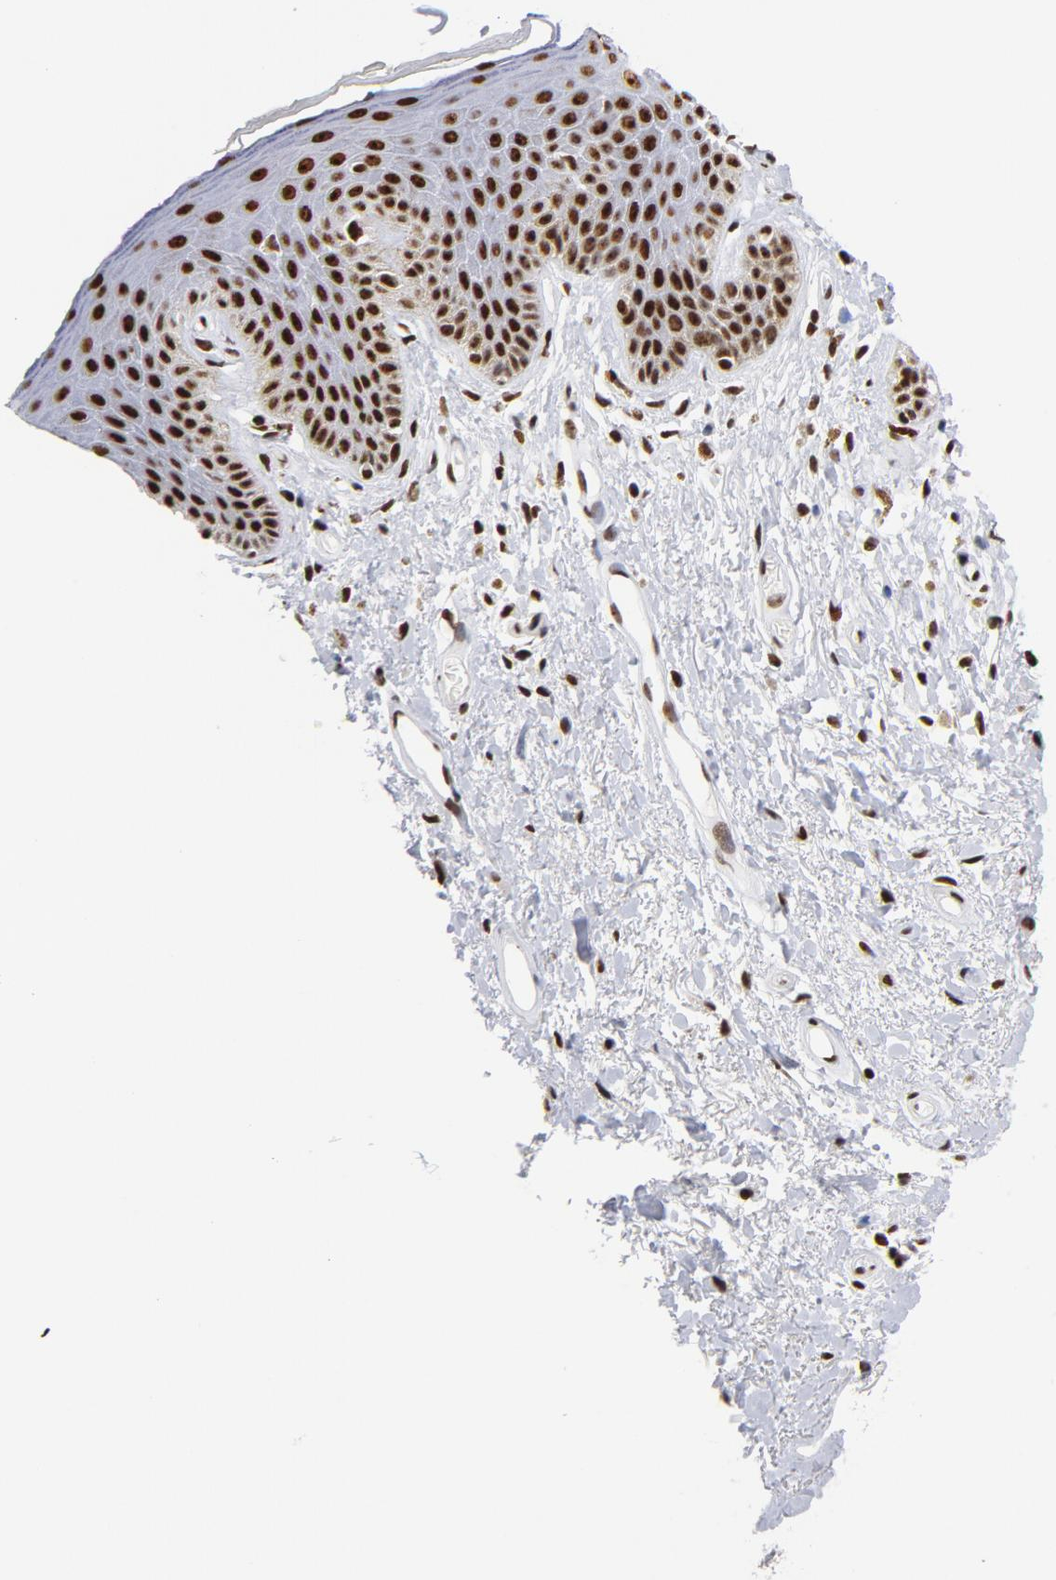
{"staining": {"intensity": "strong", "quantity": ">75%", "location": "nuclear"}, "tissue": "skin", "cell_type": "Epidermal cells", "image_type": "normal", "snomed": [{"axis": "morphology", "description": "Normal tissue, NOS"}, {"axis": "topography", "description": "Anal"}], "caption": "A high-resolution micrograph shows immunohistochemistry (IHC) staining of benign skin, which displays strong nuclear staining in about >75% of epidermal cells.", "gene": "TOP2B", "patient": {"sex": "male", "age": 74}}